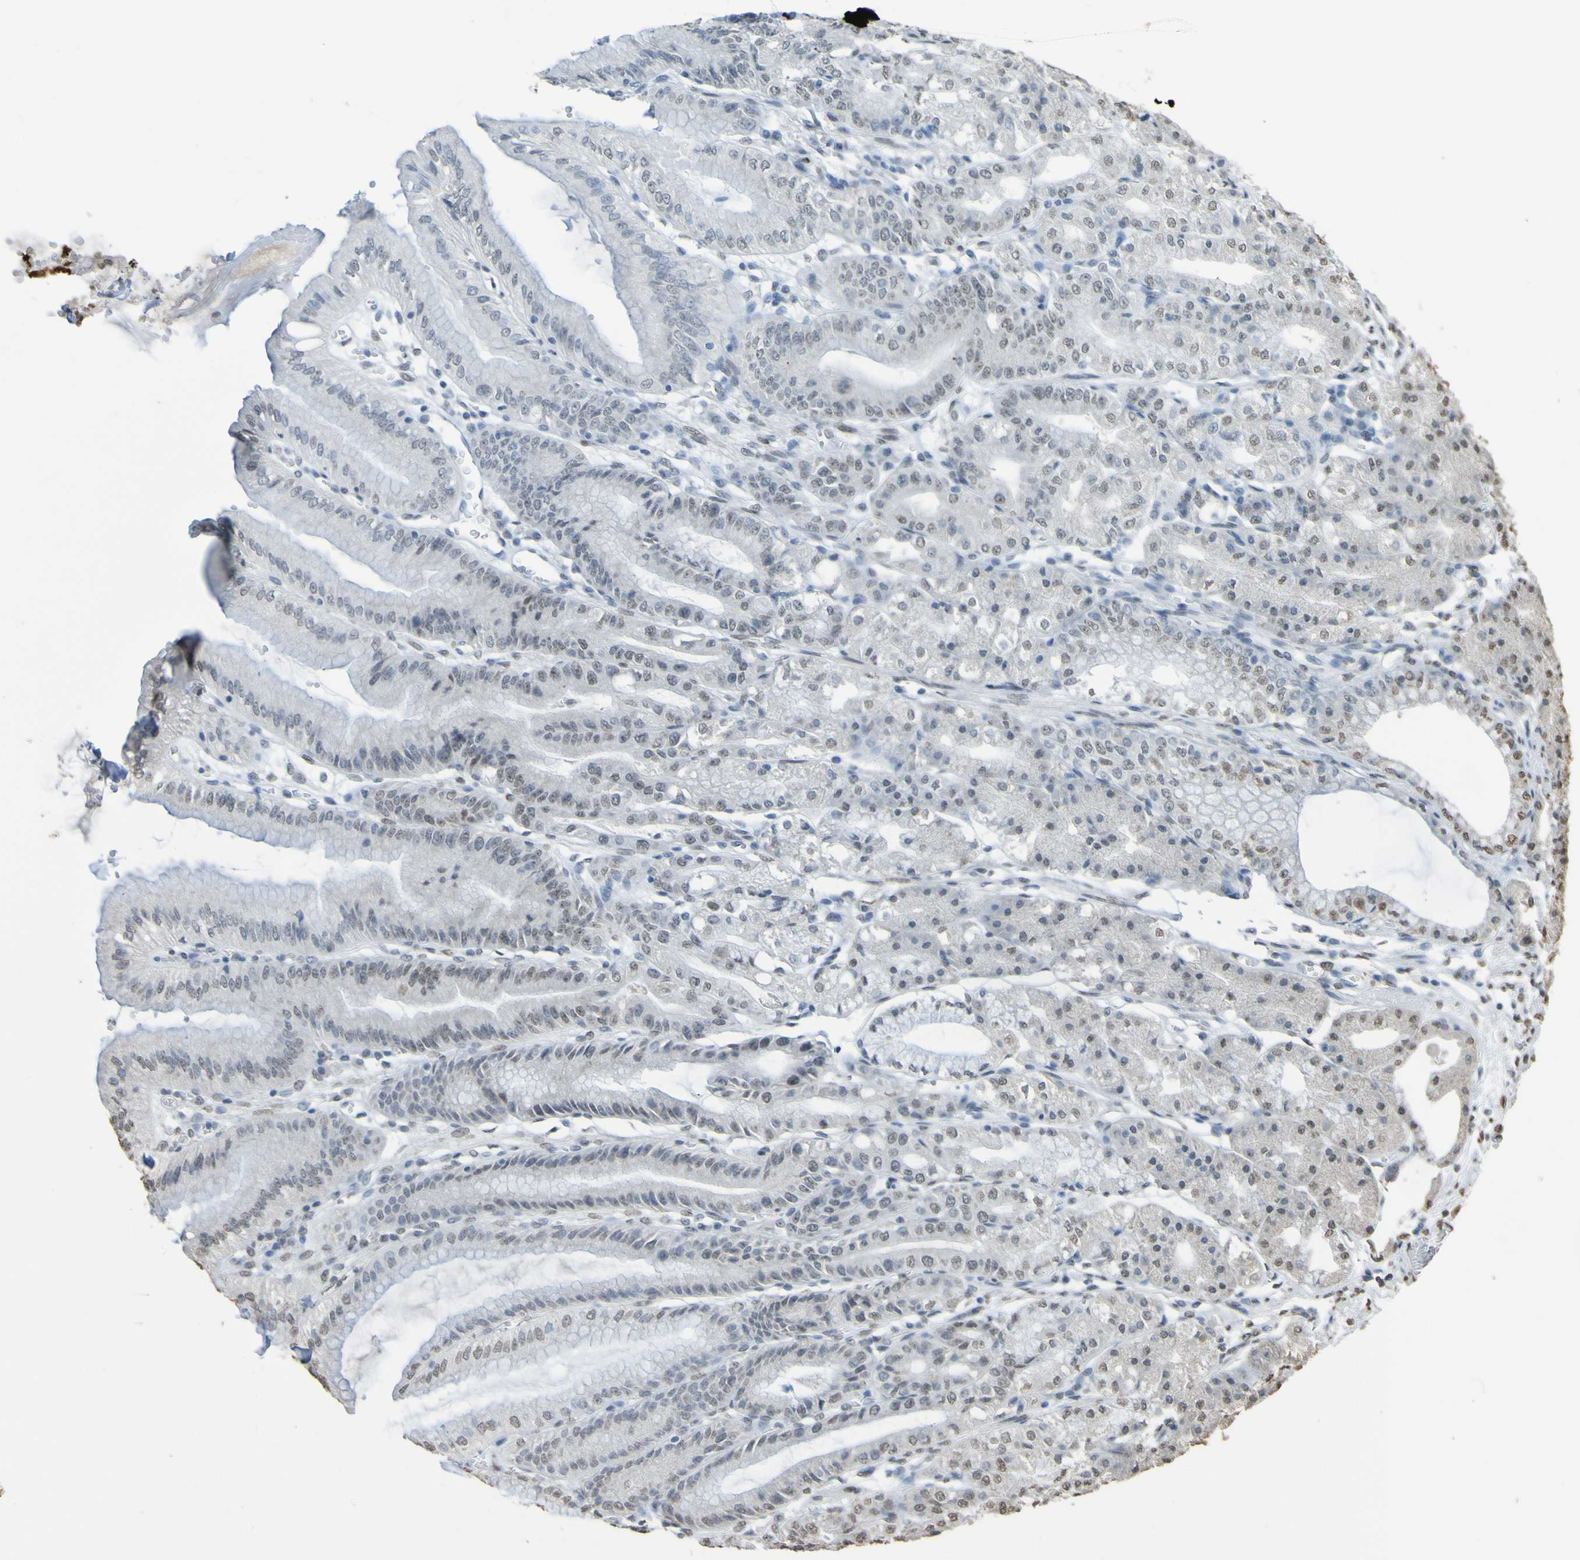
{"staining": {"intensity": "negative", "quantity": "none", "location": "none"}, "tissue": "stomach", "cell_type": "Glandular cells", "image_type": "normal", "snomed": [{"axis": "morphology", "description": "Normal tissue, NOS"}, {"axis": "topography", "description": "Stomach, lower"}], "caption": "Stomach stained for a protein using IHC reveals no expression glandular cells.", "gene": "ALKBH2", "patient": {"sex": "male", "age": 71}}